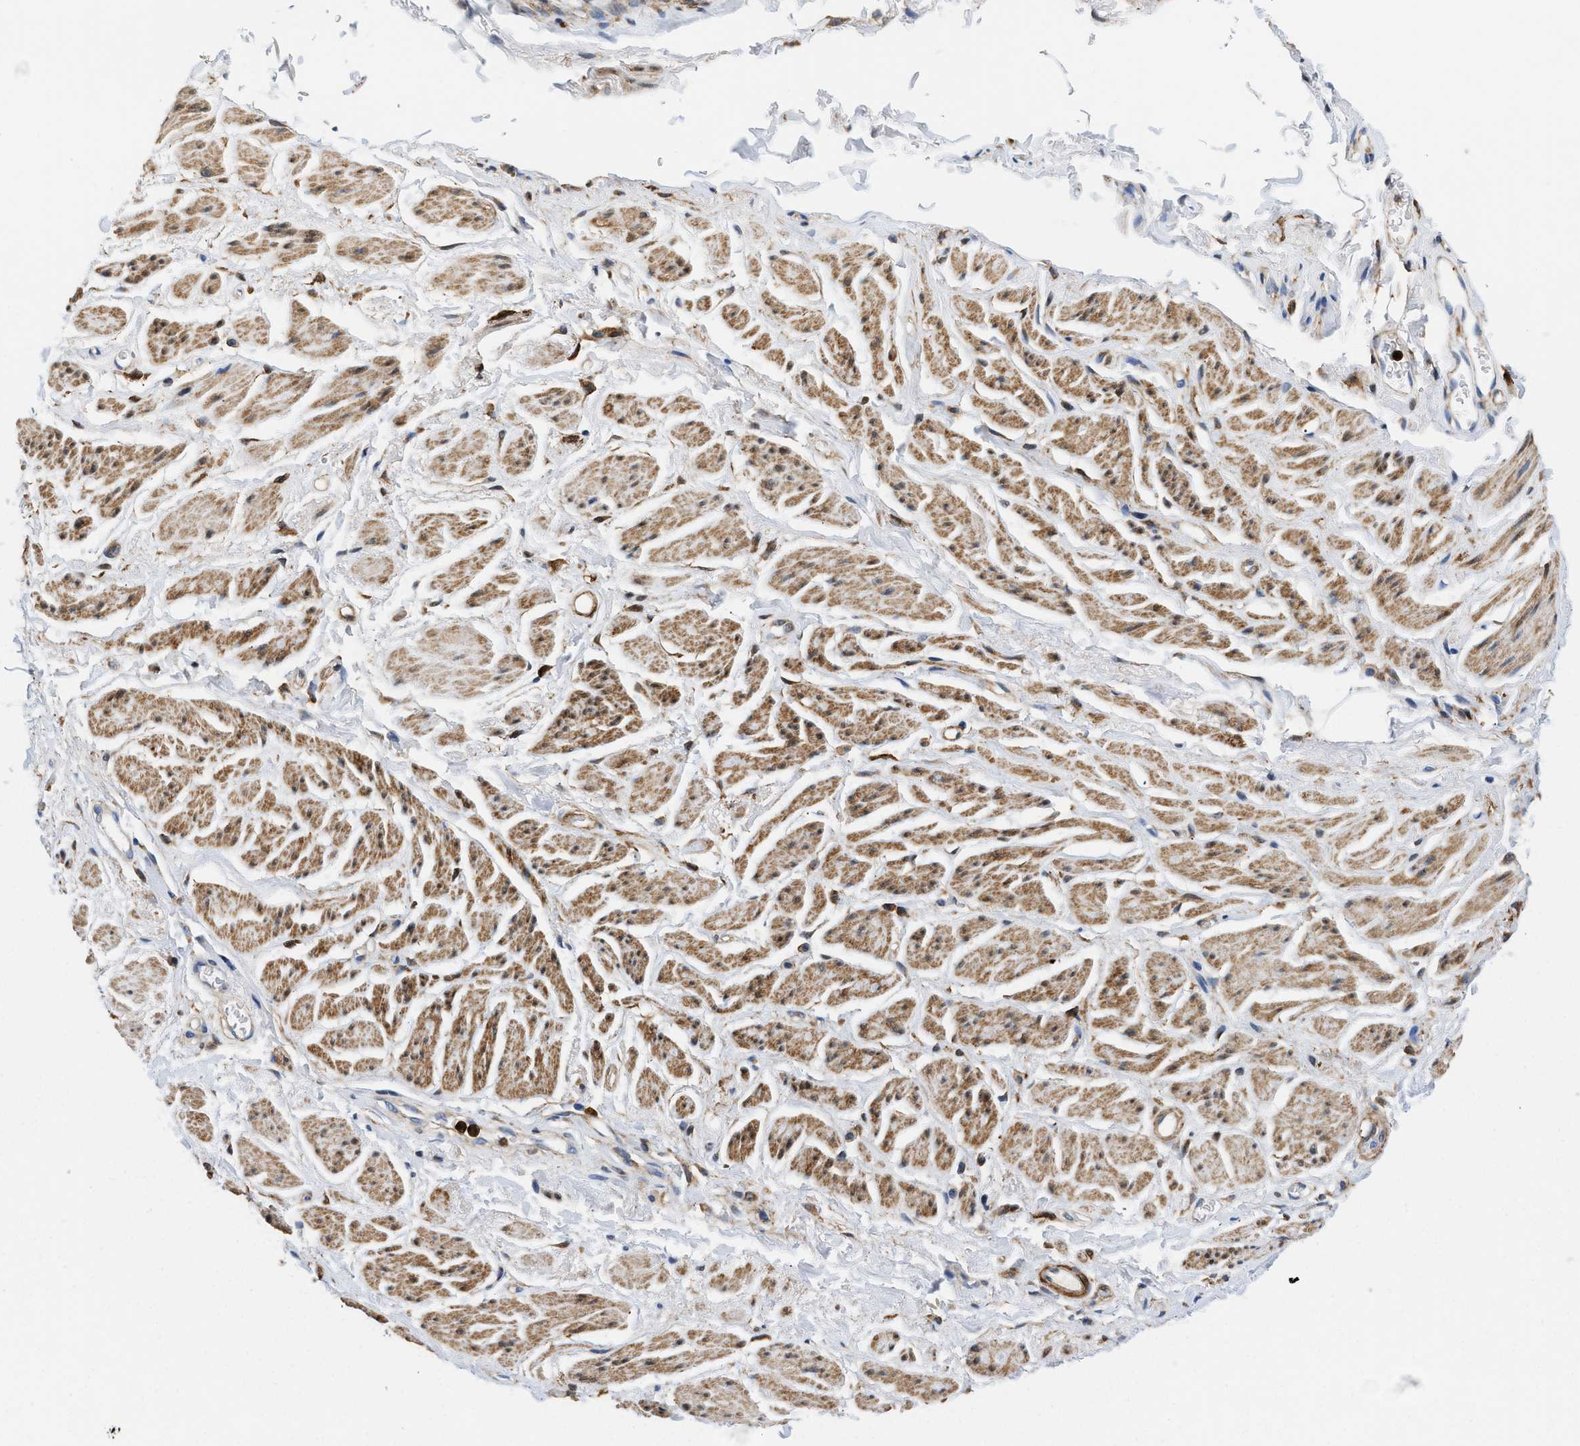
{"staining": {"intensity": "negative", "quantity": "none", "location": "none"}, "tissue": "adipose tissue", "cell_type": "Adipocytes", "image_type": "normal", "snomed": [{"axis": "morphology", "description": "Normal tissue, NOS"}, {"axis": "topography", "description": "Soft tissue"}, {"axis": "topography", "description": "Peripheral nerve tissue"}], "caption": "DAB (3,3'-diaminobenzidine) immunohistochemical staining of unremarkable human adipose tissue displays no significant staining in adipocytes.", "gene": "GSN", "patient": {"sex": "female", "age": 71}}